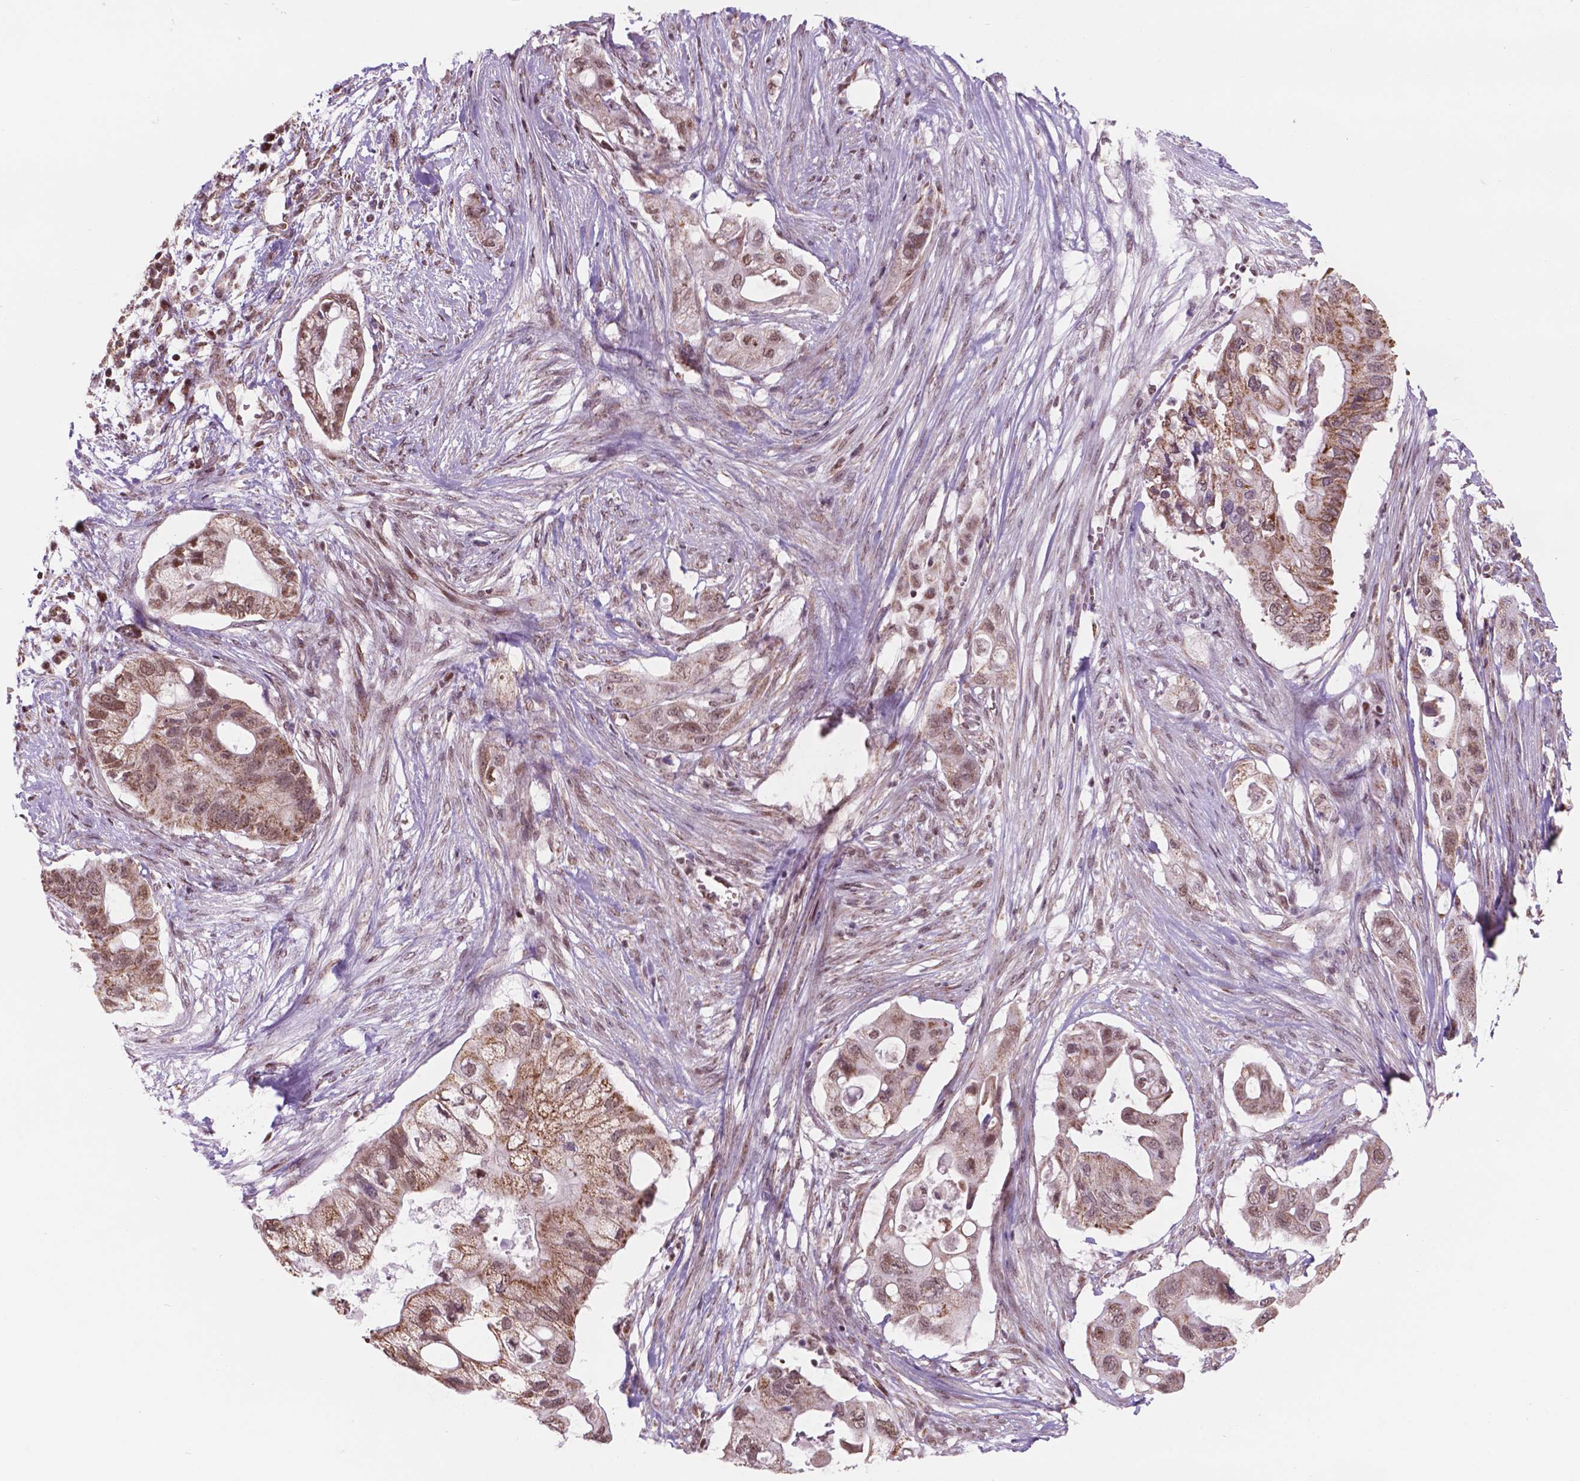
{"staining": {"intensity": "moderate", "quantity": ">75%", "location": "cytoplasmic/membranous,nuclear"}, "tissue": "pancreatic cancer", "cell_type": "Tumor cells", "image_type": "cancer", "snomed": [{"axis": "morphology", "description": "Adenocarcinoma, NOS"}, {"axis": "topography", "description": "Pancreas"}], "caption": "Tumor cells demonstrate medium levels of moderate cytoplasmic/membranous and nuclear positivity in about >75% of cells in adenocarcinoma (pancreatic).", "gene": "NDUFA10", "patient": {"sex": "female", "age": 72}}